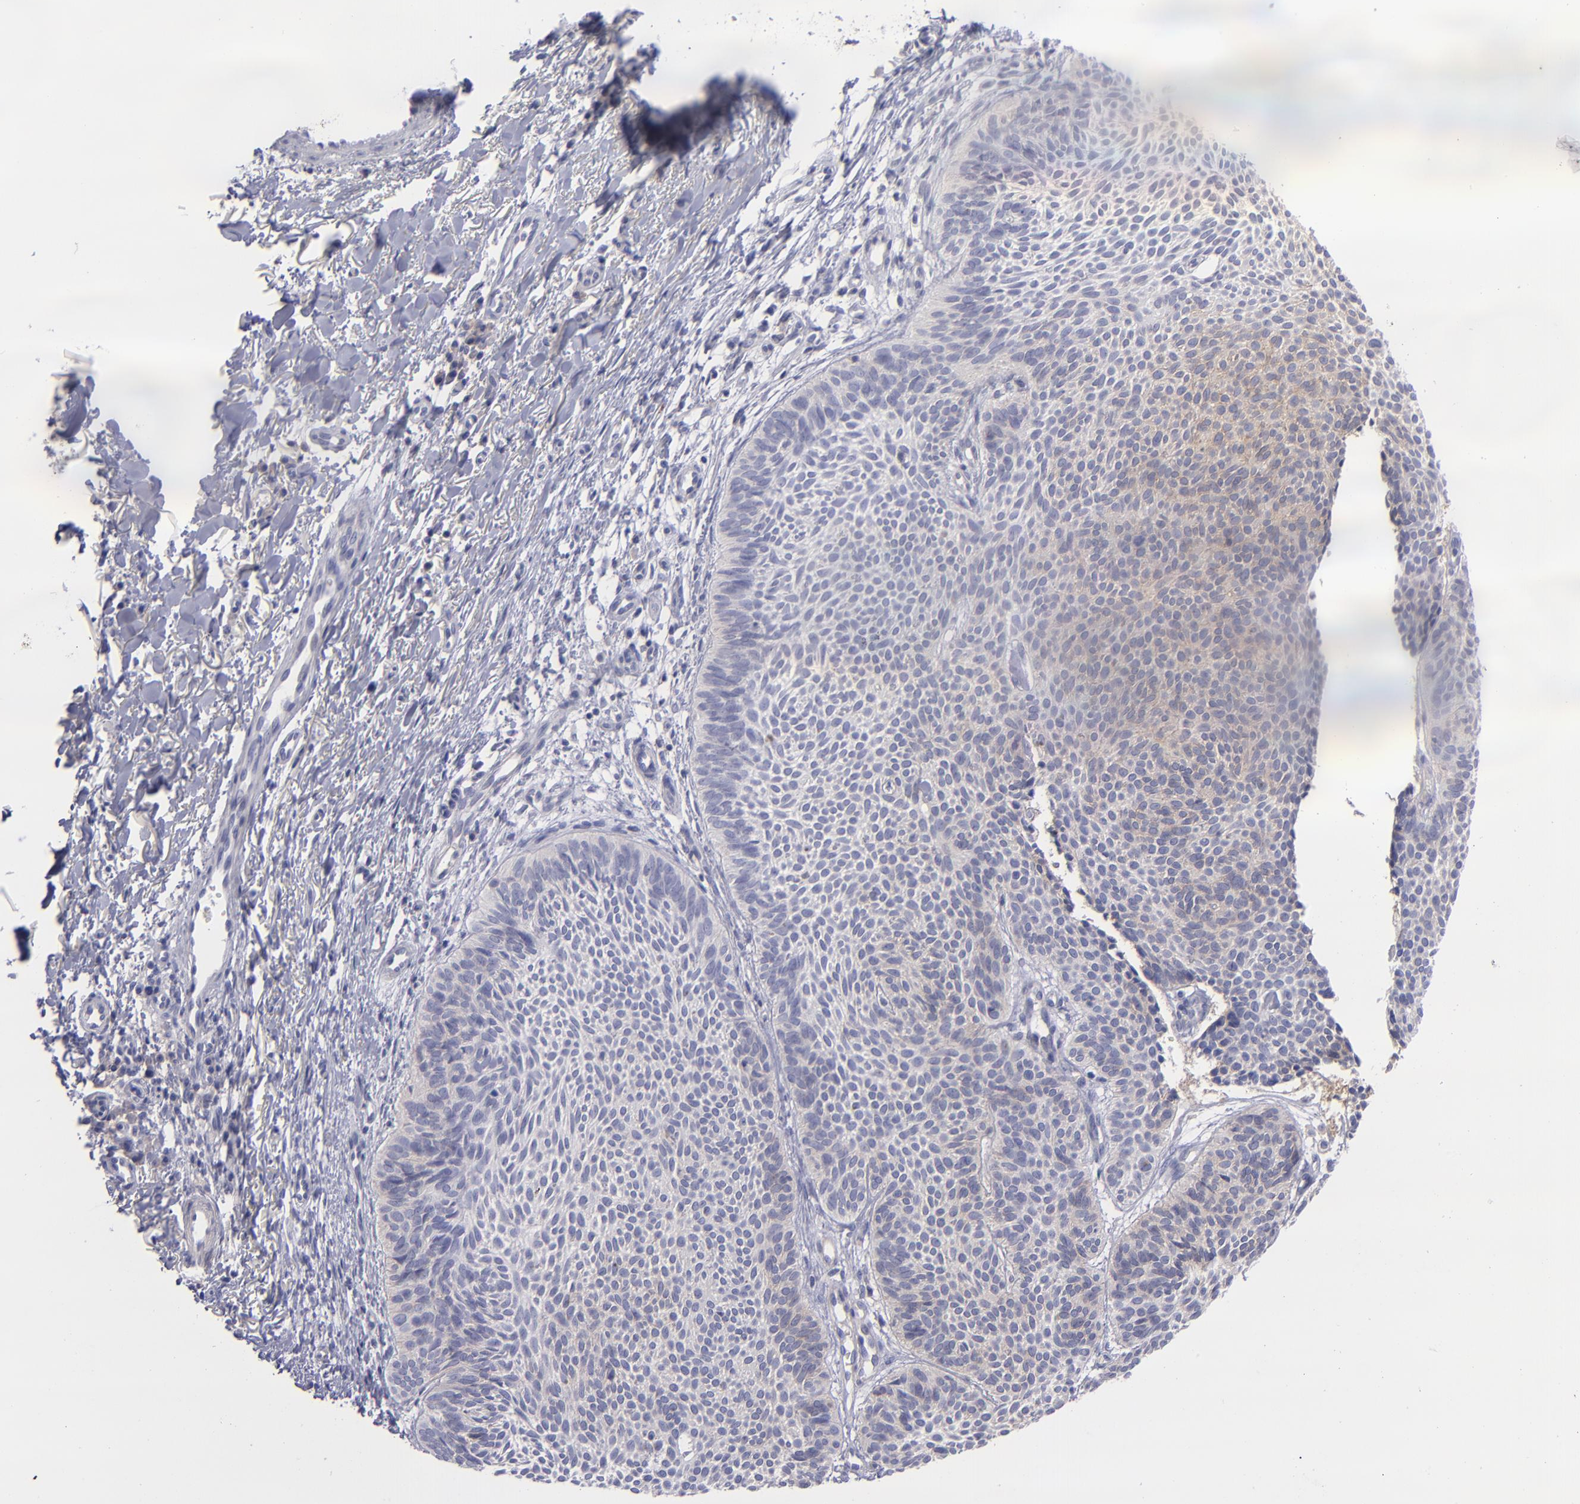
{"staining": {"intensity": "weak", "quantity": "<25%", "location": "cytoplasmic/membranous"}, "tissue": "skin cancer", "cell_type": "Tumor cells", "image_type": "cancer", "snomed": [{"axis": "morphology", "description": "Basal cell carcinoma"}, {"axis": "topography", "description": "Skin"}], "caption": "Protein analysis of basal cell carcinoma (skin) displays no significant staining in tumor cells. (DAB immunohistochemistry (IHC) visualized using brightfield microscopy, high magnification).", "gene": "BSG", "patient": {"sex": "male", "age": 84}}